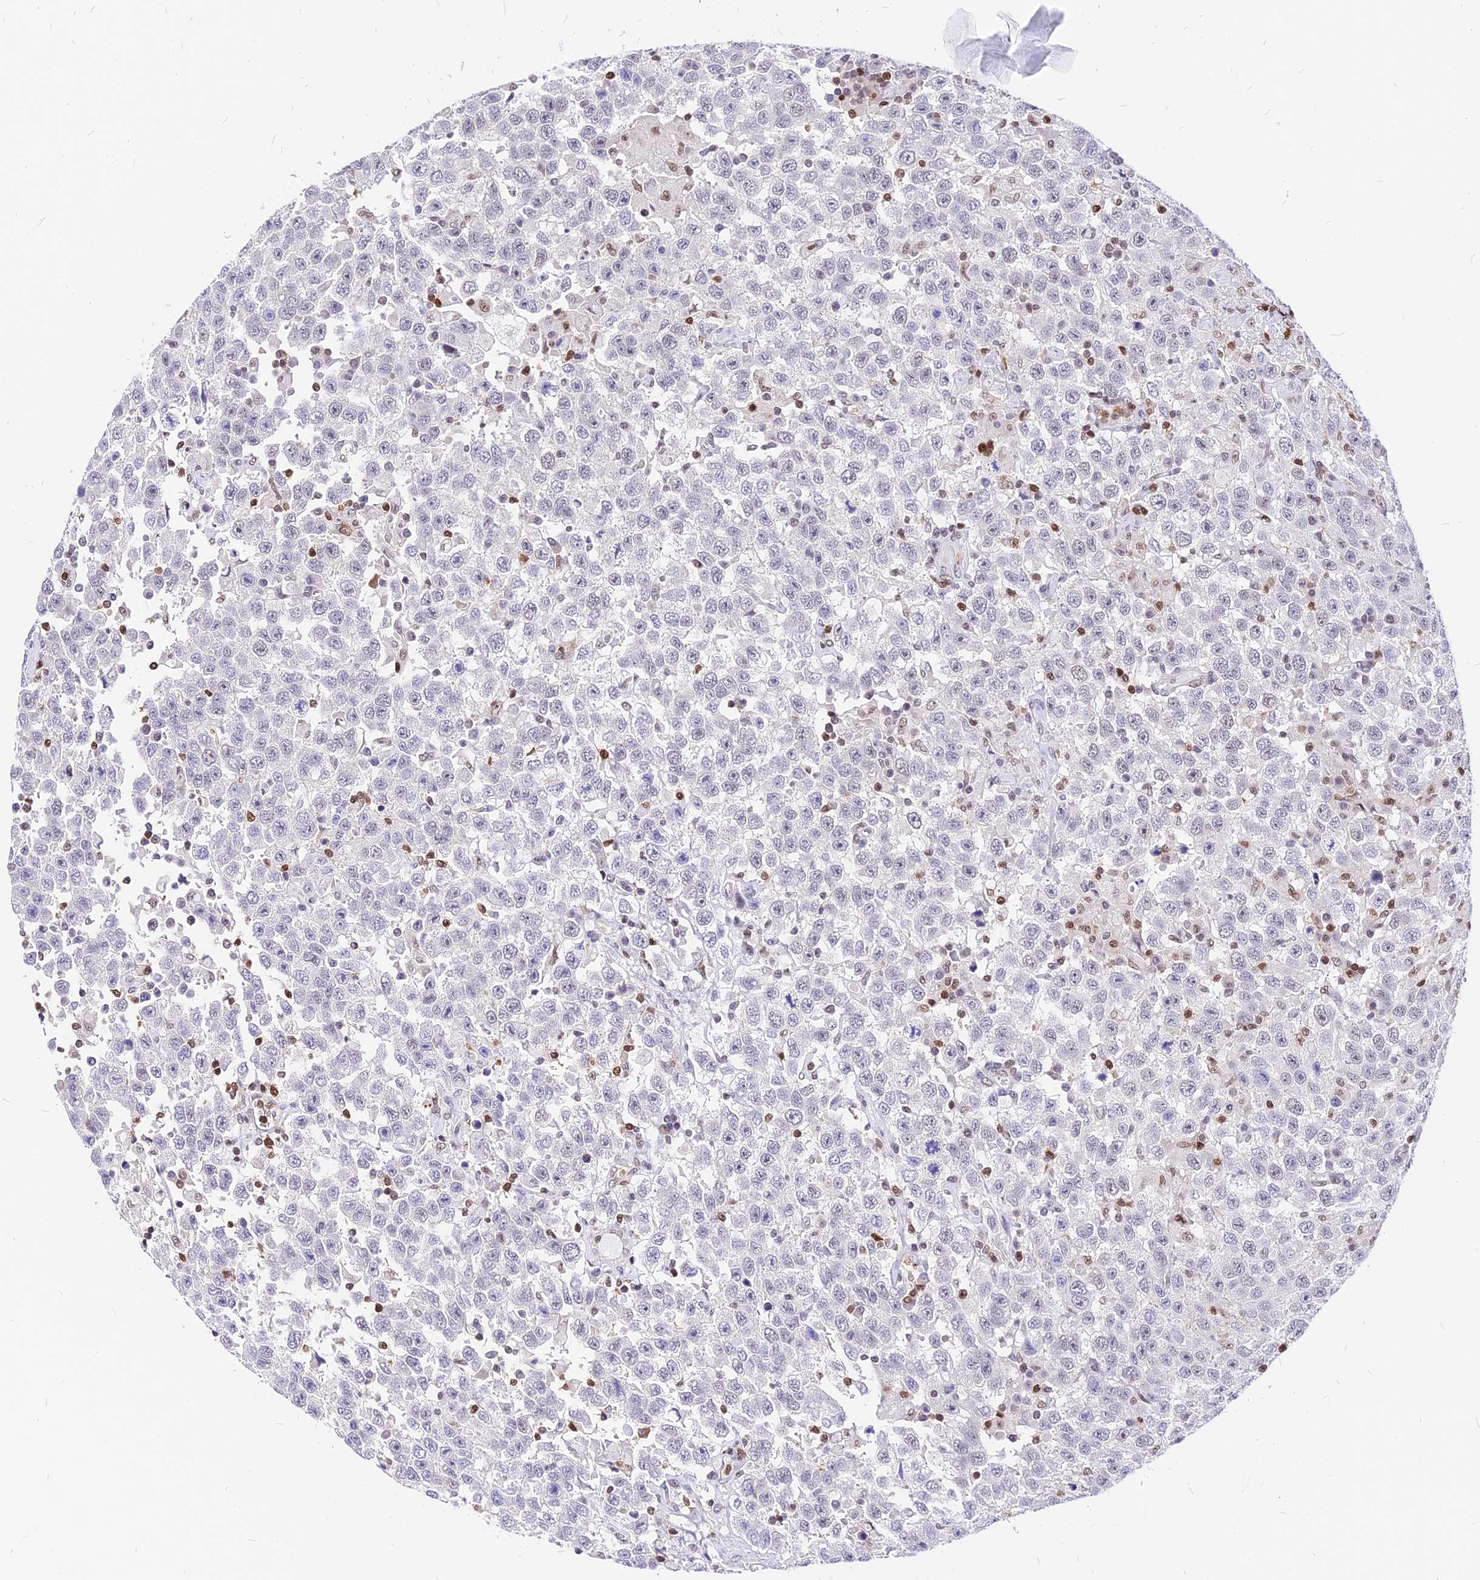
{"staining": {"intensity": "negative", "quantity": "none", "location": "none"}, "tissue": "testis cancer", "cell_type": "Tumor cells", "image_type": "cancer", "snomed": [{"axis": "morphology", "description": "Seminoma, NOS"}, {"axis": "topography", "description": "Testis"}], "caption": "Tumor cells are negative for brown protein staining in testis seminoma.", "gene": "PAXX", "patient": {"sex": "male", "age": 41}}